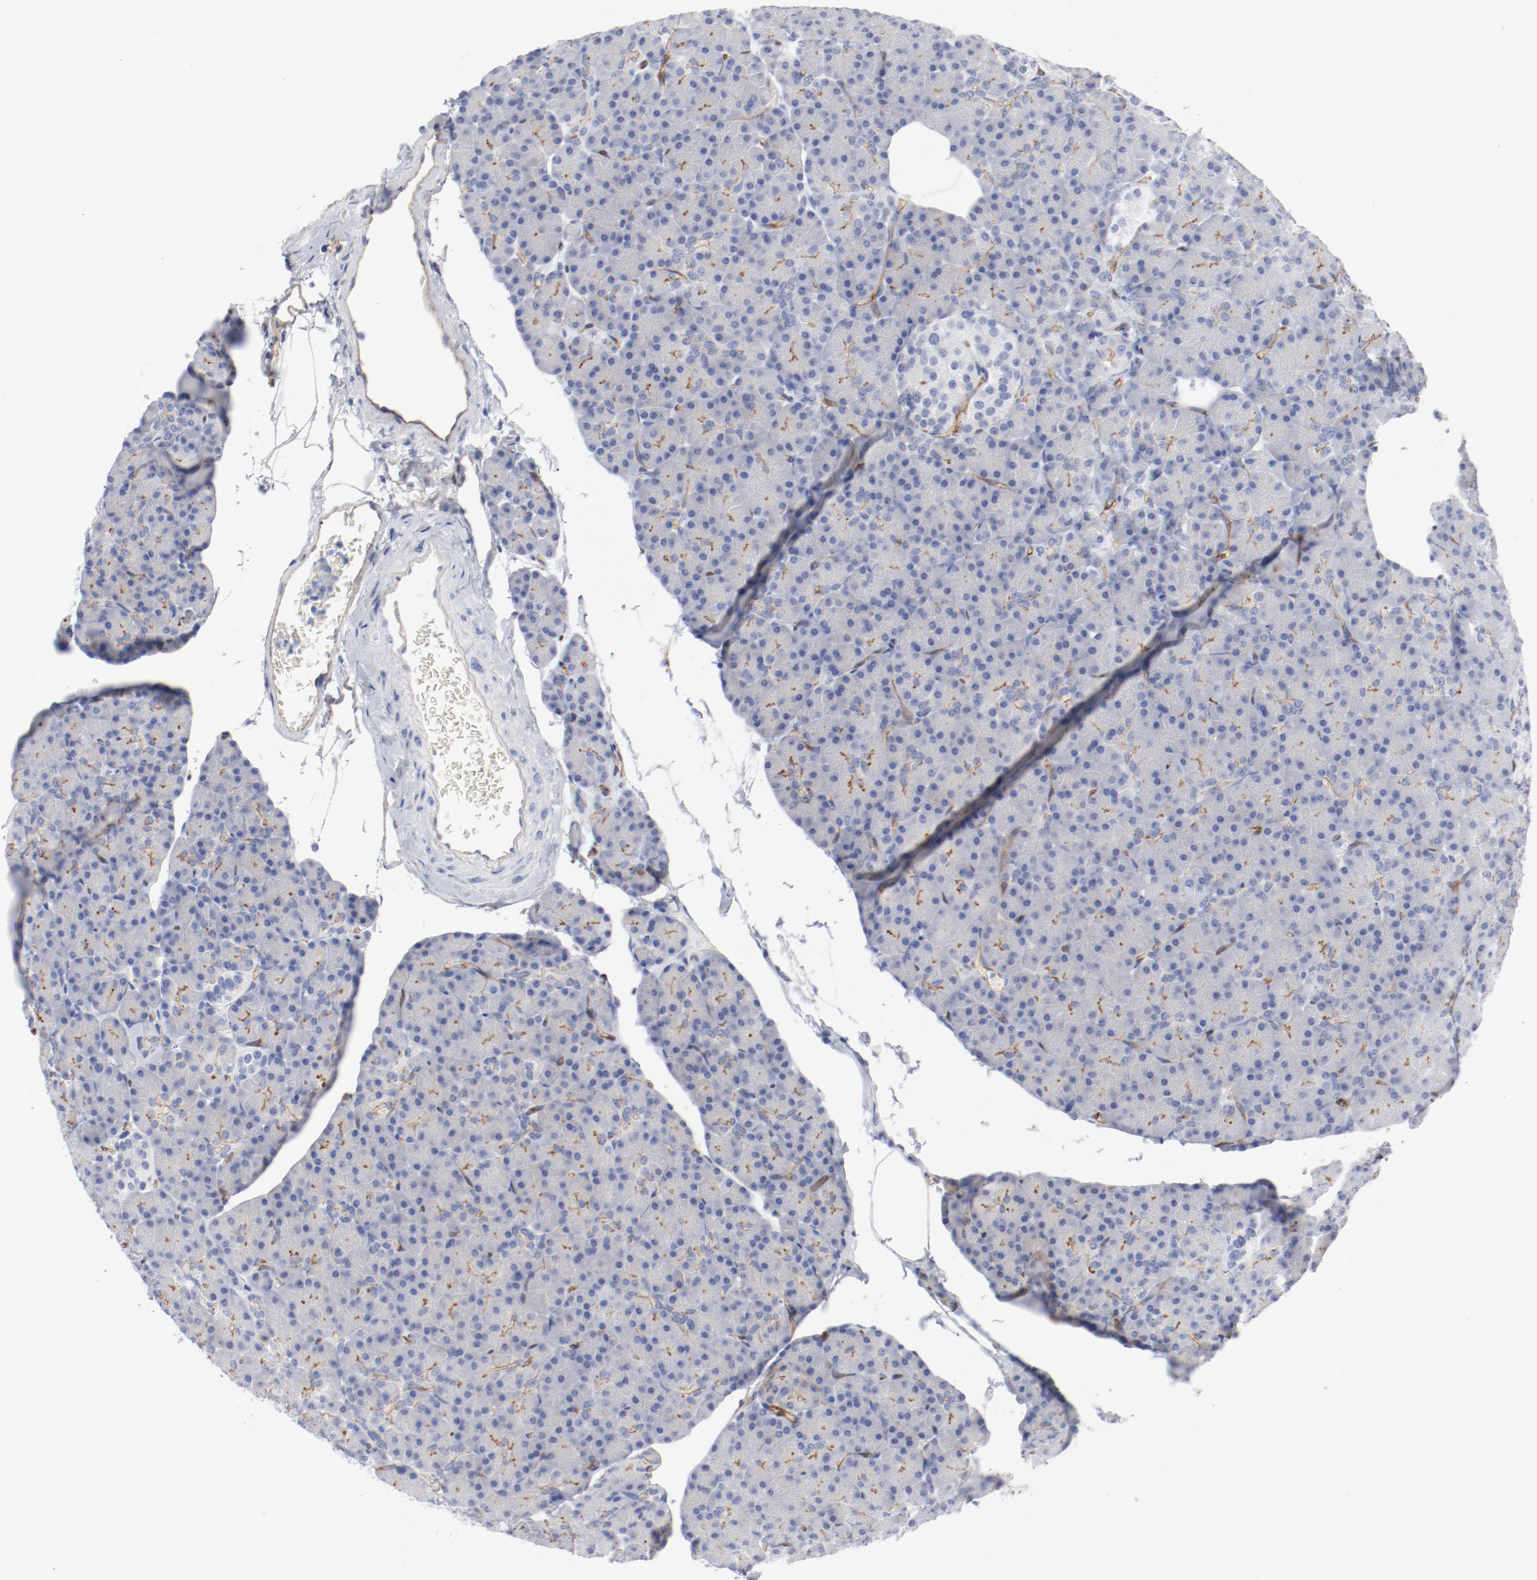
{"staining": {"intensity": "moderate", "quantity": ">75%", "location": "cytoplasmic/membranous"}, "tissue": "pancreas", "cell_type": "Exocrine glandular cells", "image_type": "normal", "snomed": [{"axis": "morphology", "description": "Normal tissue, NOS"}, {"axis": "topography", "description": "Pancreas"}], "caption": "An image showing moderate cytoplasmic/membranous staining in about >75% of exocrine glandular cells in normal pancreas, as visualized by brown immunohistochemical staining.", "gene": "SHANK3", "patient": {"sex": "female", "age": 43}}